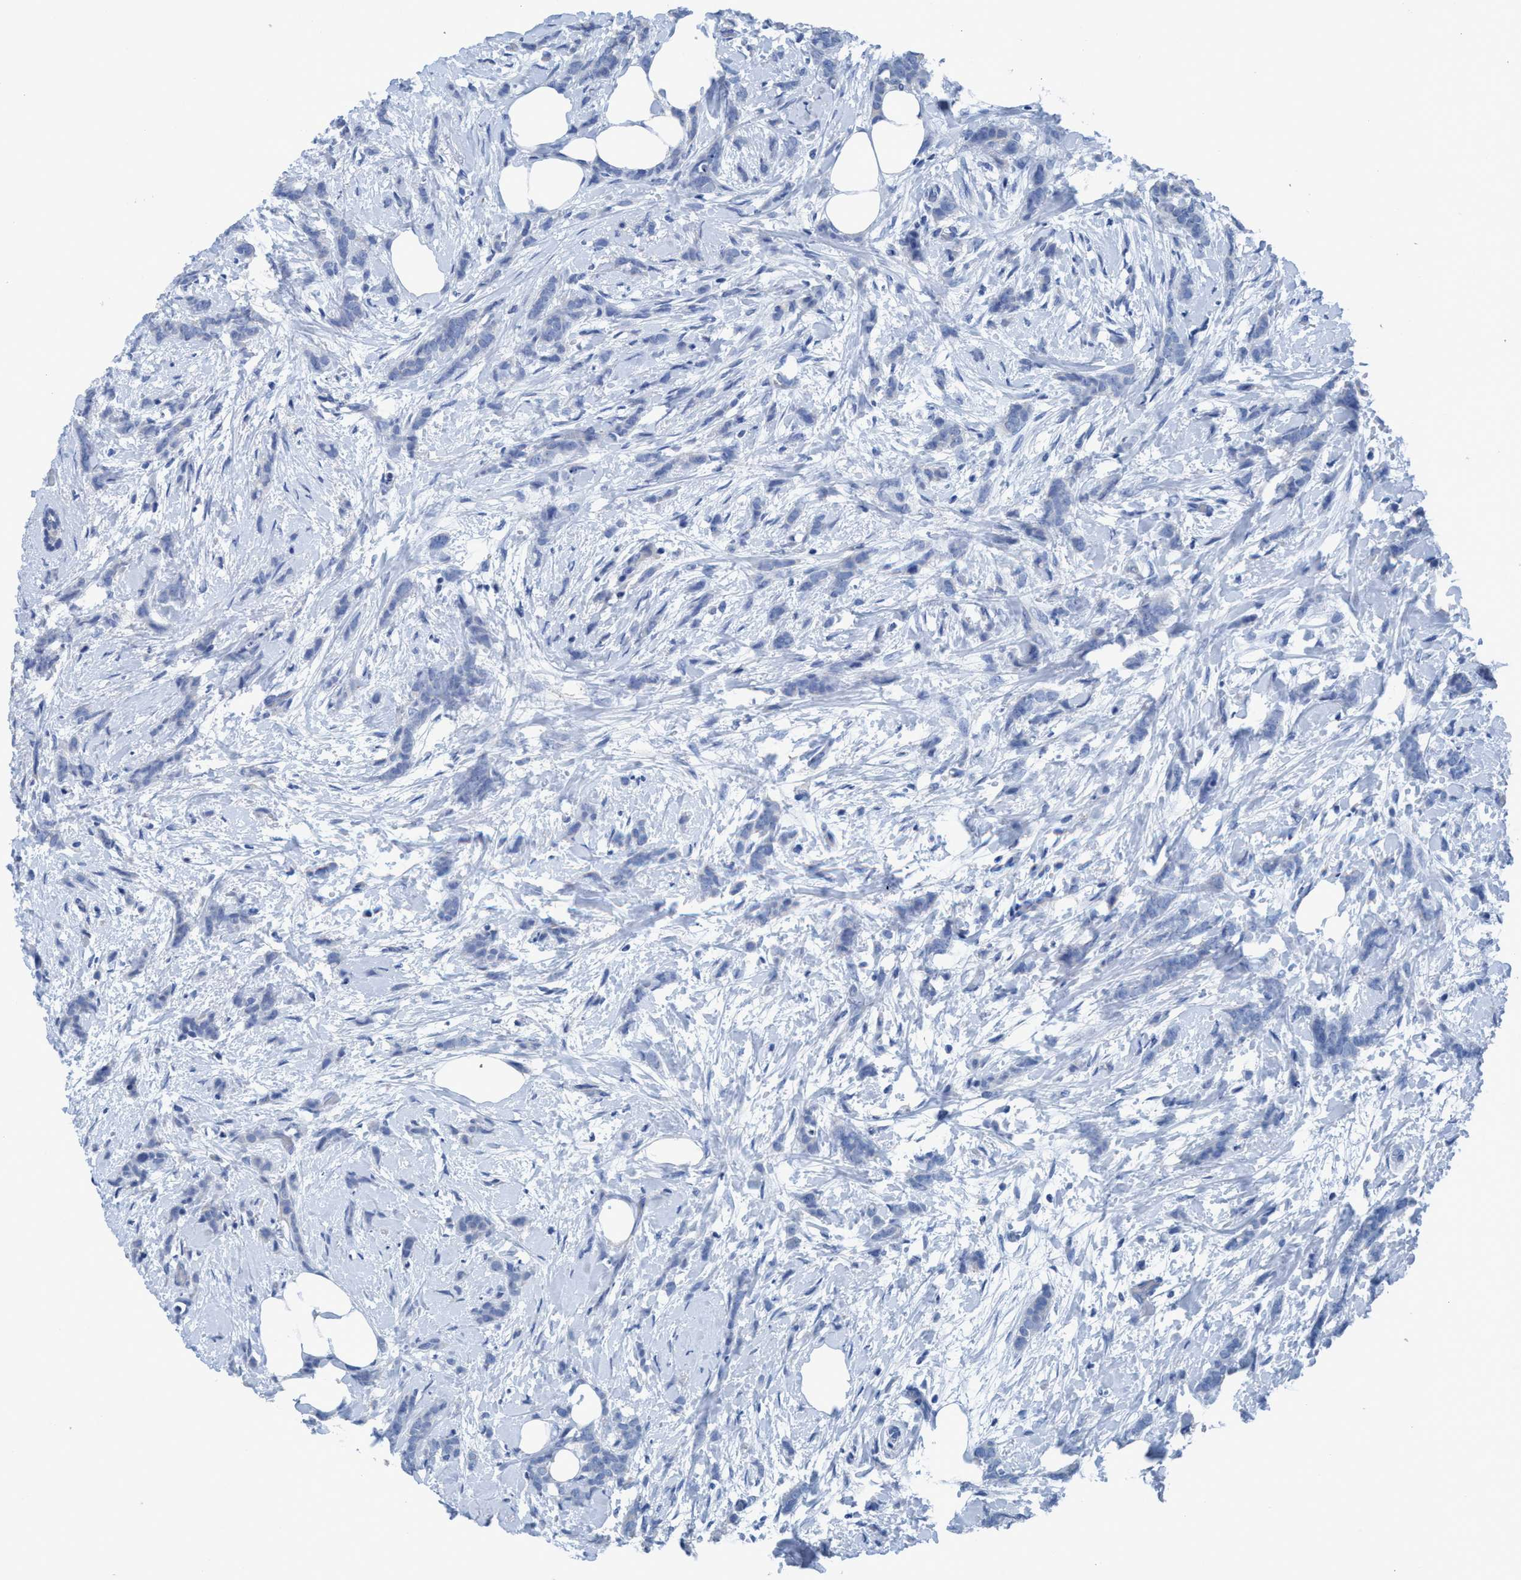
{"staining": {"intensity": "negative", "quantity": "none", "location": "none"}, "tissue": "breast cancer", "cell_type": "Tumor cells", "image_type": "cancer", "snomed": [{"axis": "morphology", "description": "Lobular carcinoma, in situ"}, {"axis": "morphology", "description": "Lobular carcinoma"}, {"axis": "topography", "description": "Breast"}], "caption": "Immunohistochemical staining of breast lobular carcinoma reveals no significant expression in tumor cells.", "gene": "DNAI1", "patient": {"sex": "female", "age": 41}}